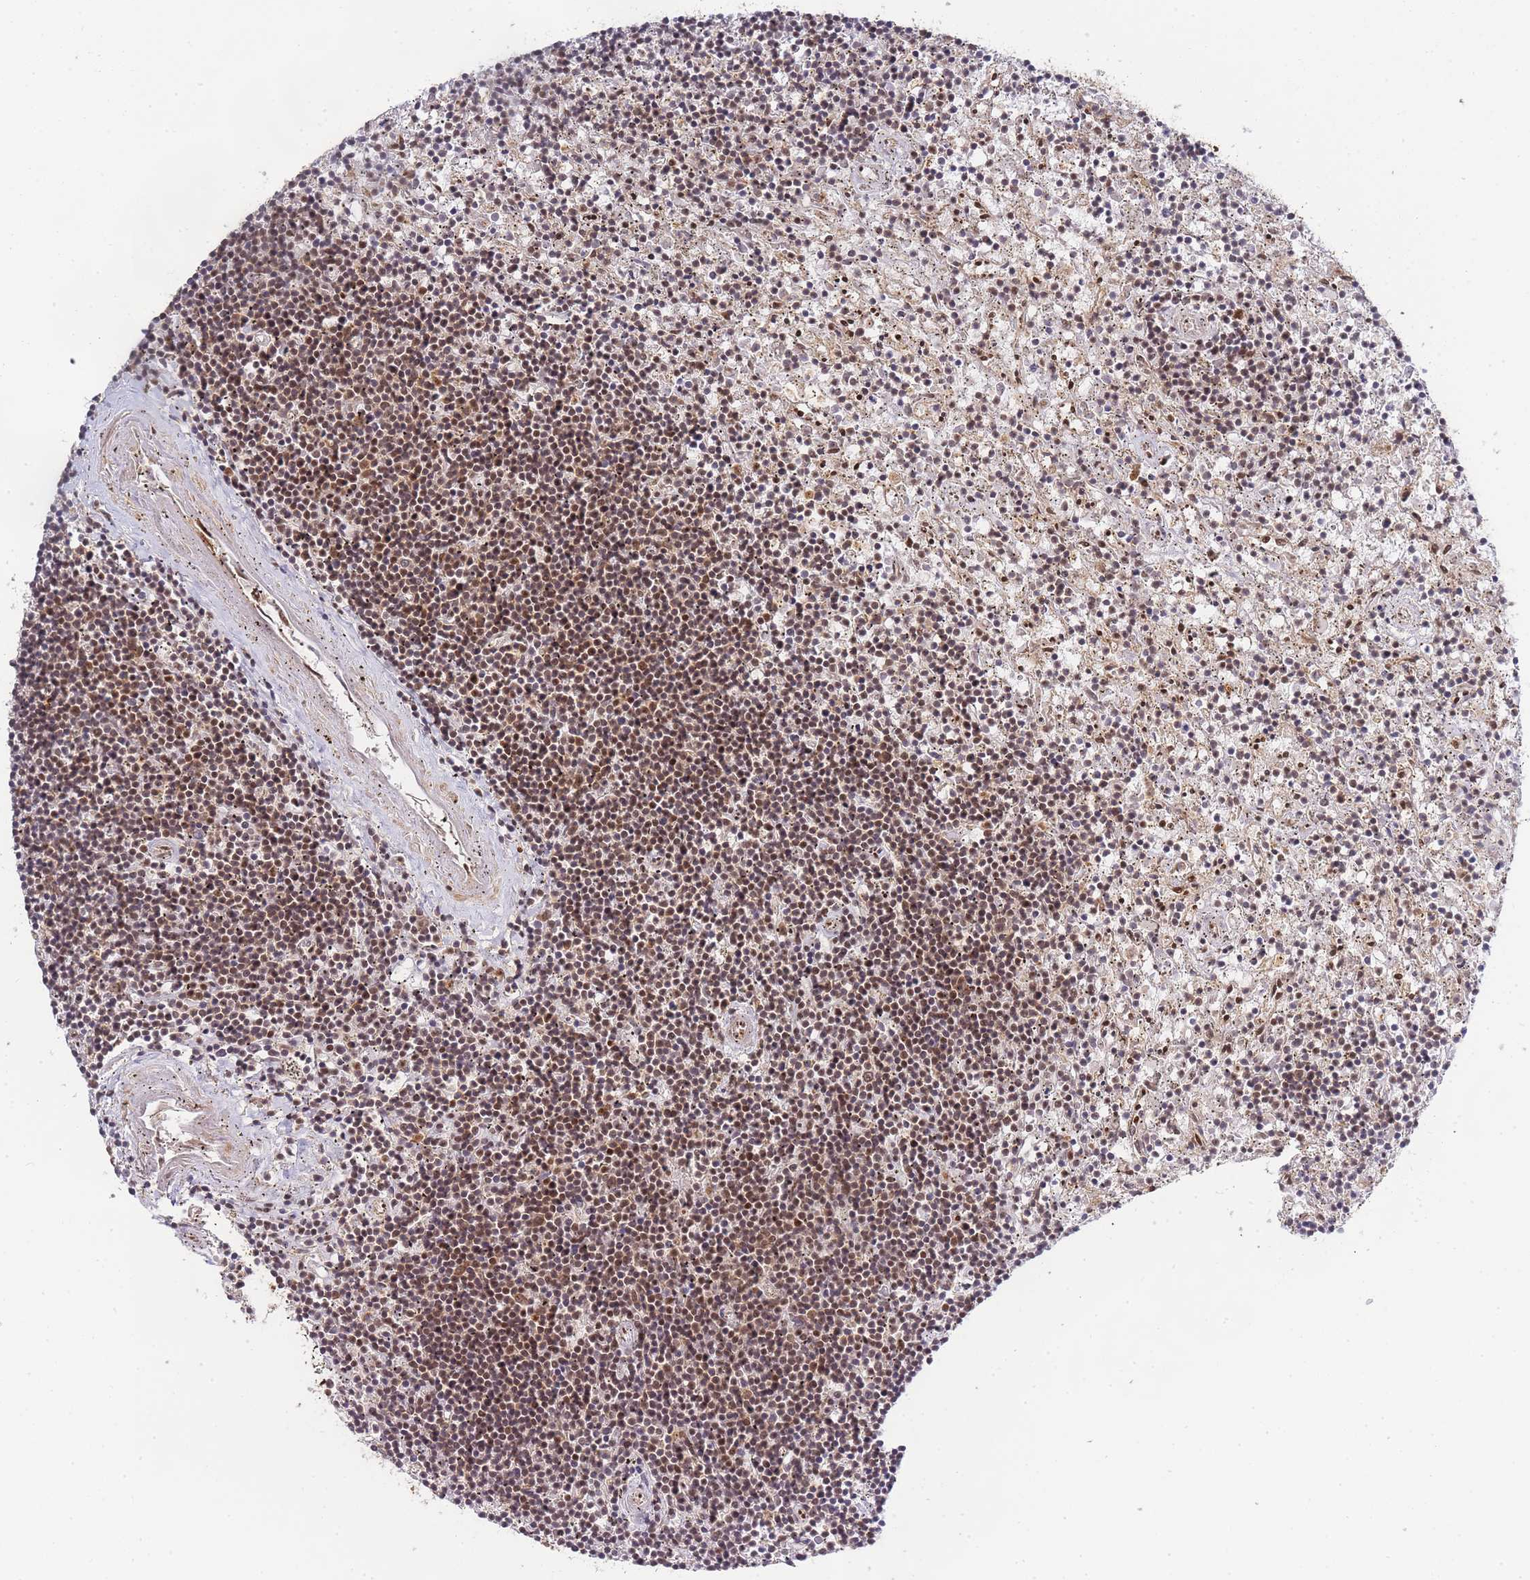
{"staining": {"intensity": "moderate", "quantity": ">75%", "location": "nuclear"}, "tissue": "lymphoma", "cell_type": "Tumor cells", "image_type": "cancer", "snomed": [{"axis": "morphology", "description": "Malignant lymphoma, non-Hodgkin's type, Low grade"}, {"axis": "topography", "description": "Spleen"}], "caption": "Immunohistochemical staining of low-grade malignant lymphoma, non-Hodgkin's type reveals medium levels of moderate nuclear protein positivity in about >75% of tumor cells.", "gene": "PRKDC", "patient": {"sex": "male", "age": 76}}